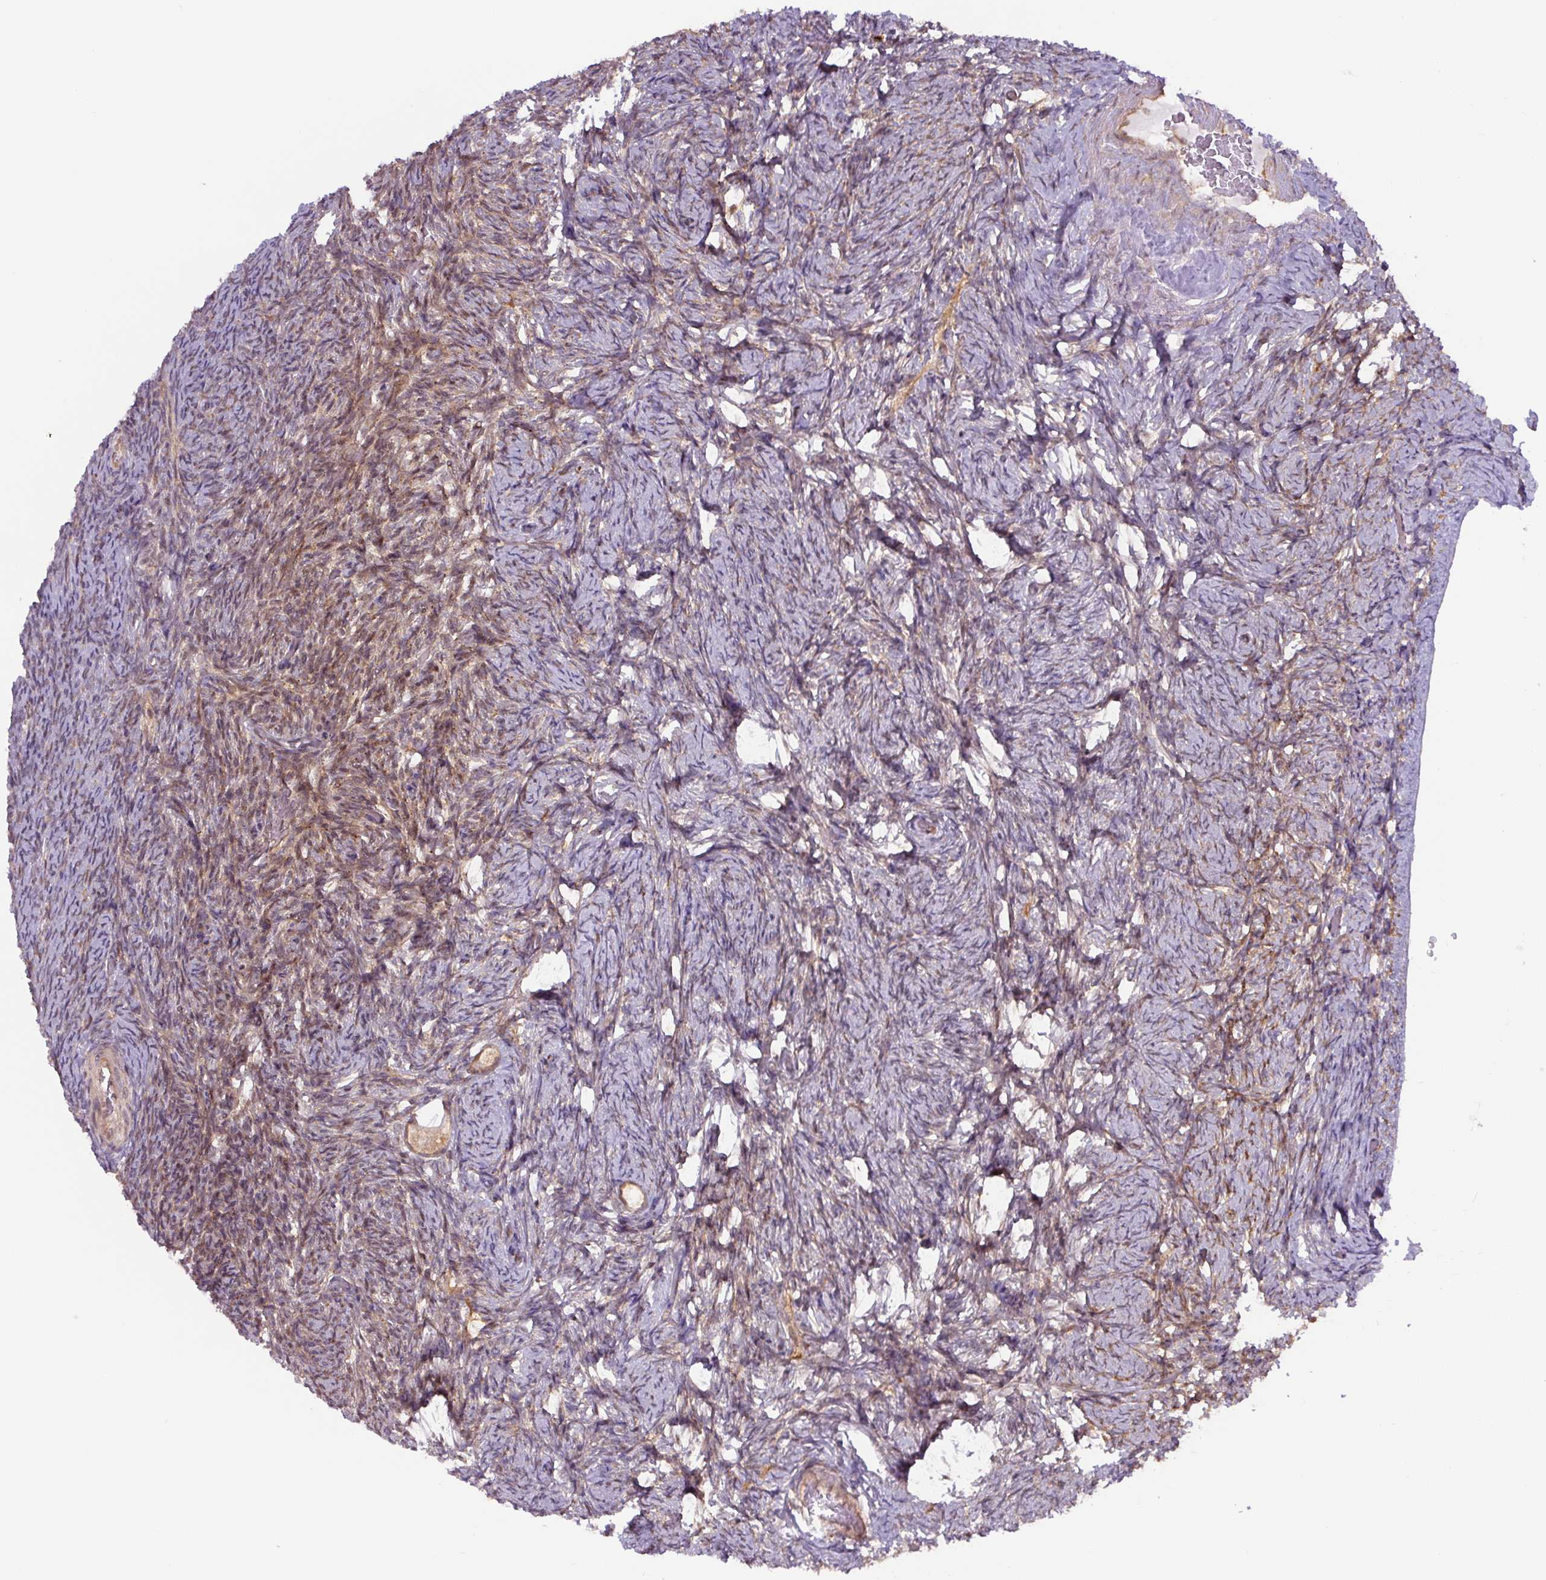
{"staining": {"intensity": "moderate", "quantity": ">75%", "location": "cytoplasmic/membranous"}, "tissue": "ovary", "cell_type": "Follicle cells", "image_type": "normal", "snomed": [{"axis": "morphology", "description": "Normal tissue, NOS"}, {"axis": "topography", "description": "Ovary"}], "caption": "Protein expression by immunohistochemistry displays moderate cytoplasmic/membranous expression in about >75% of follicle cells in unremarkable ovary. (DAB IHC, brown staining for protein, blue staining for nuclei).", "gene": "ZSWIM7", "patient": {"sex": "female", "age": 34}}